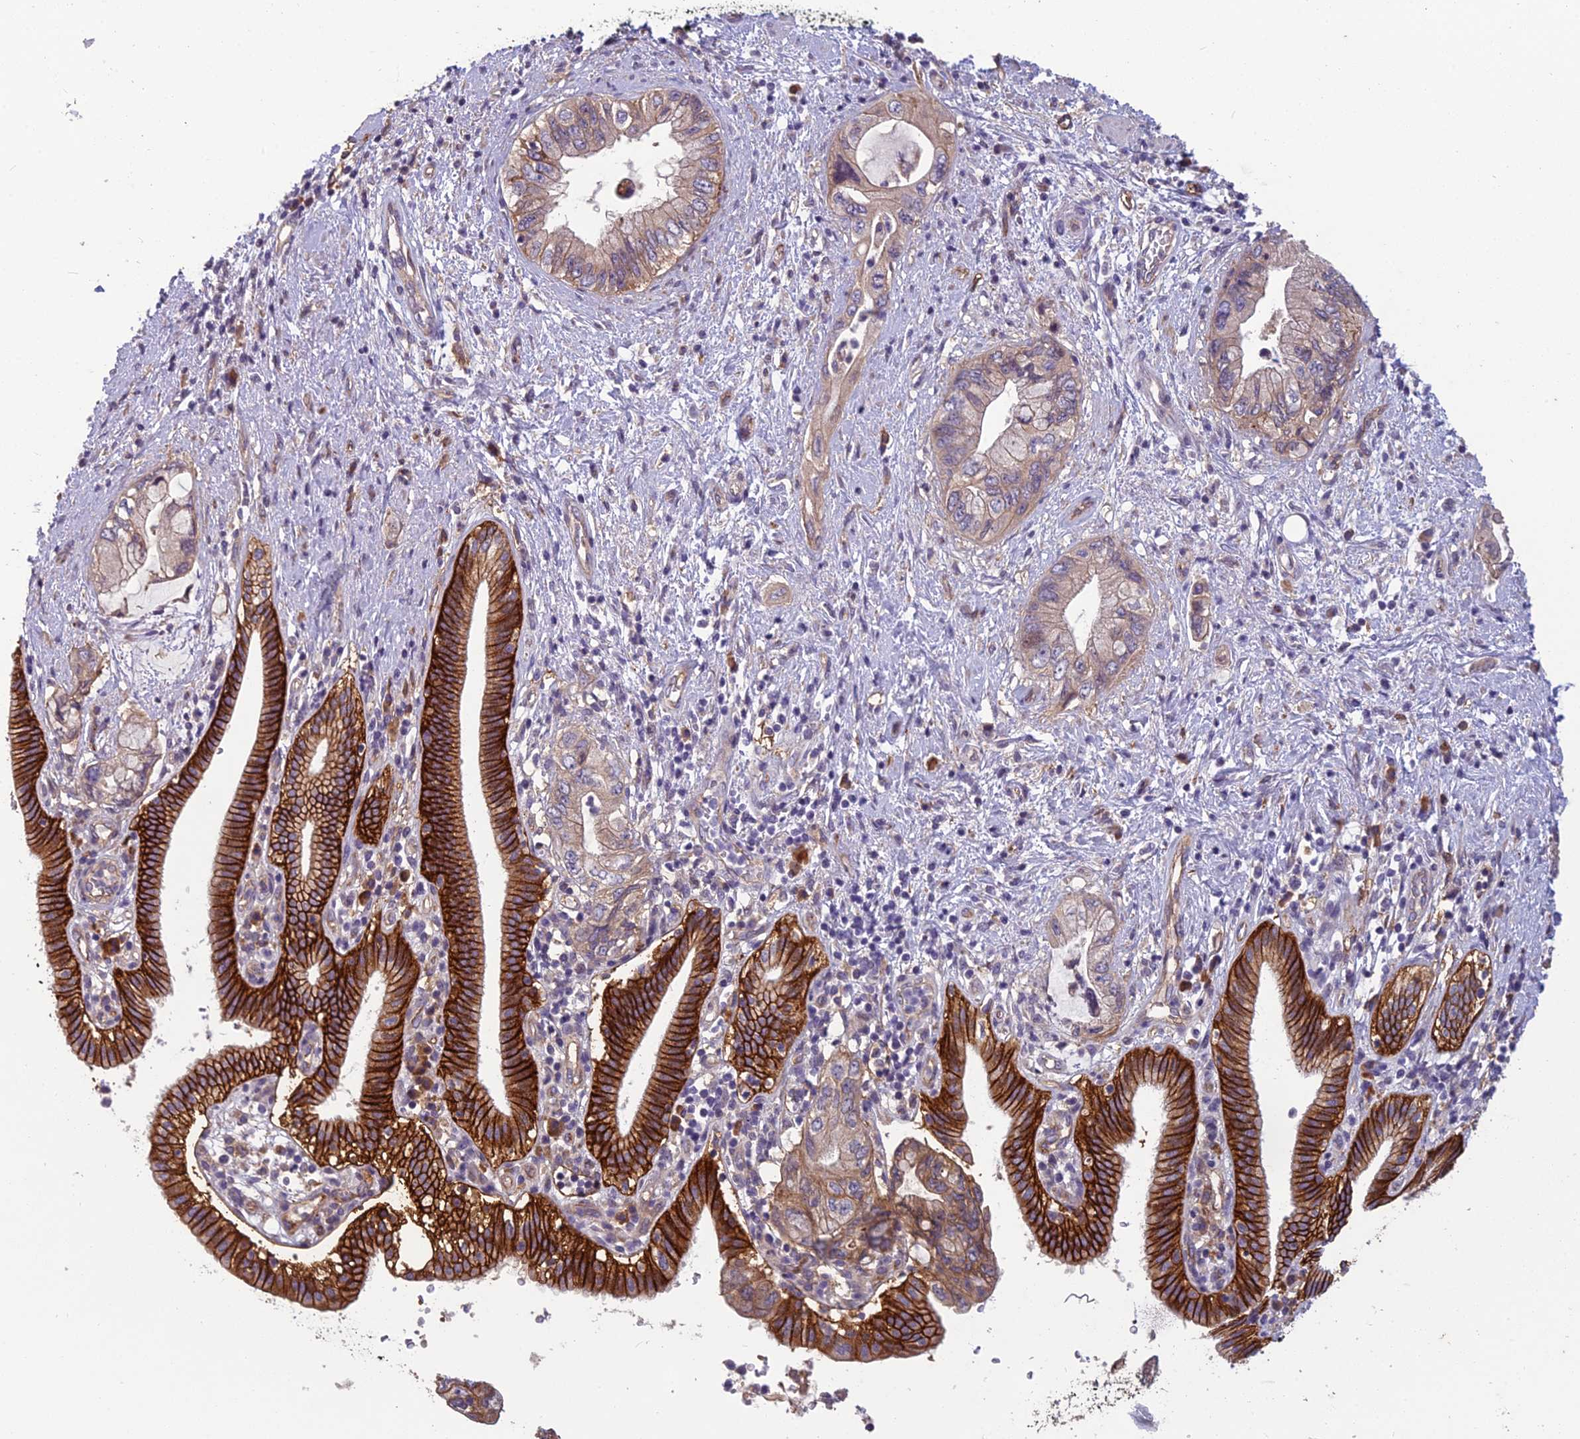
{"staining": {"intensity": "strong", "quantity": "25%-75%", "location": "cytoplasmic/membranous"}, "tissue": "pancreatic cancer", "cell_type": "Tumor cells", "image_type": "cancer", "snomed": [{"axis": "morphology", "description": "Adenocarcinoma, NOS"}, {"axis": "topography", "description": "Pancreas"}], "caption": "IHC of human pancreatic cancer (adenocarcinoma) reveals high levels of strong cytoplasmic/membranous expression in about 25%-75% of tumor cells.", "gene": "TSPAN15", "patient": {"sex": "female", "age": 73}}